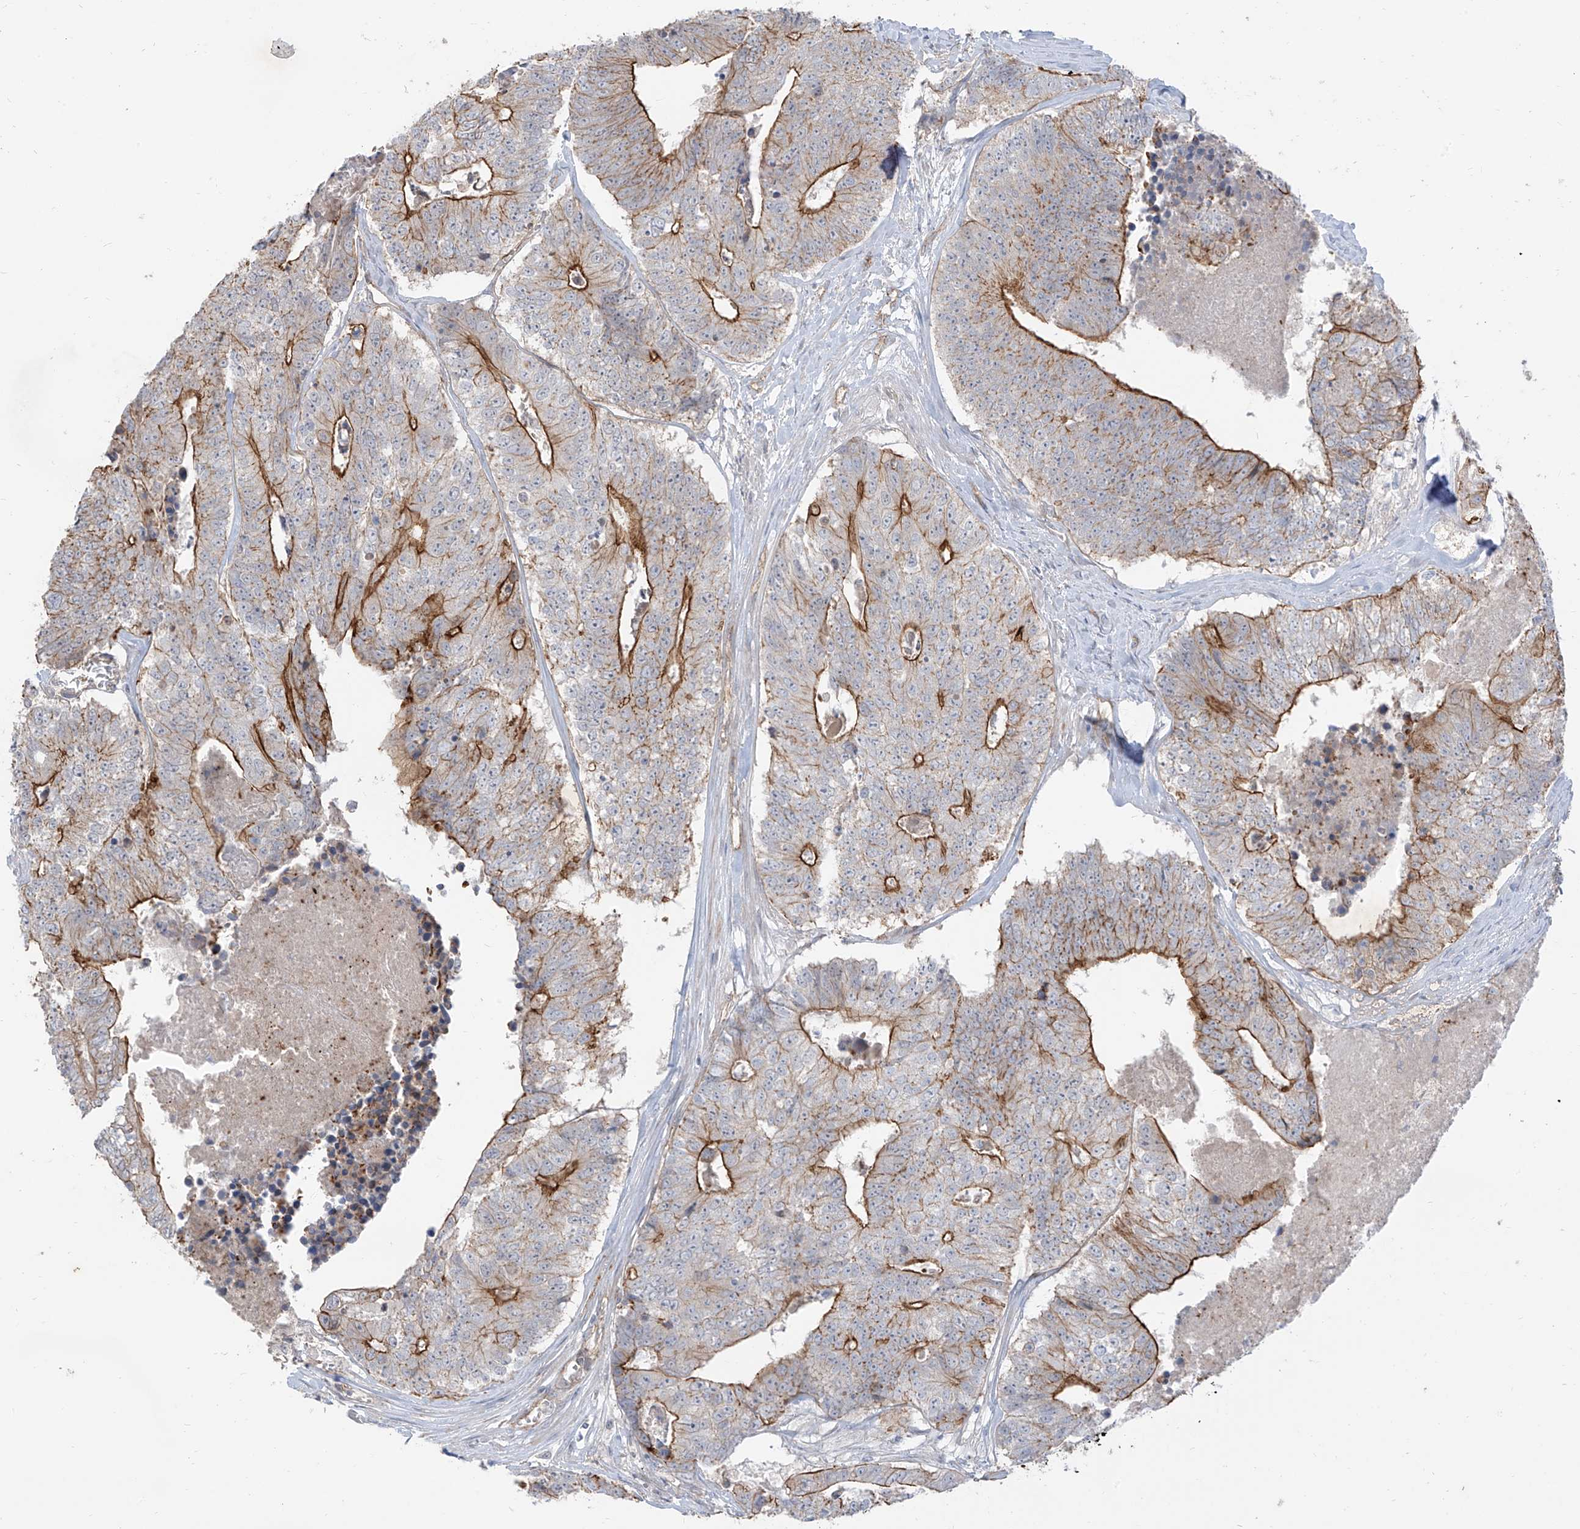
{"staining": {"intensity": "moderate", "quantity": "25%-75%", "location": "cytoplasmic/membranous"}, "tissue": "colorectal cancer", "cell_type": "Tumor cells", "image_type": "cancer", "snomed": [{"axis": "morphology", "description": "Adenocarcinoma, NOS"}, {"axis": "topography", "description": "Colon"}], "caption": "Protein staining displays moderate cytoplasmic/membranous staining in about 25%-75% of tumor cells in adenocarcinoma (colorectal).", "gene": "EPHX4", "patient": {"sex": "female", "age": 67}}